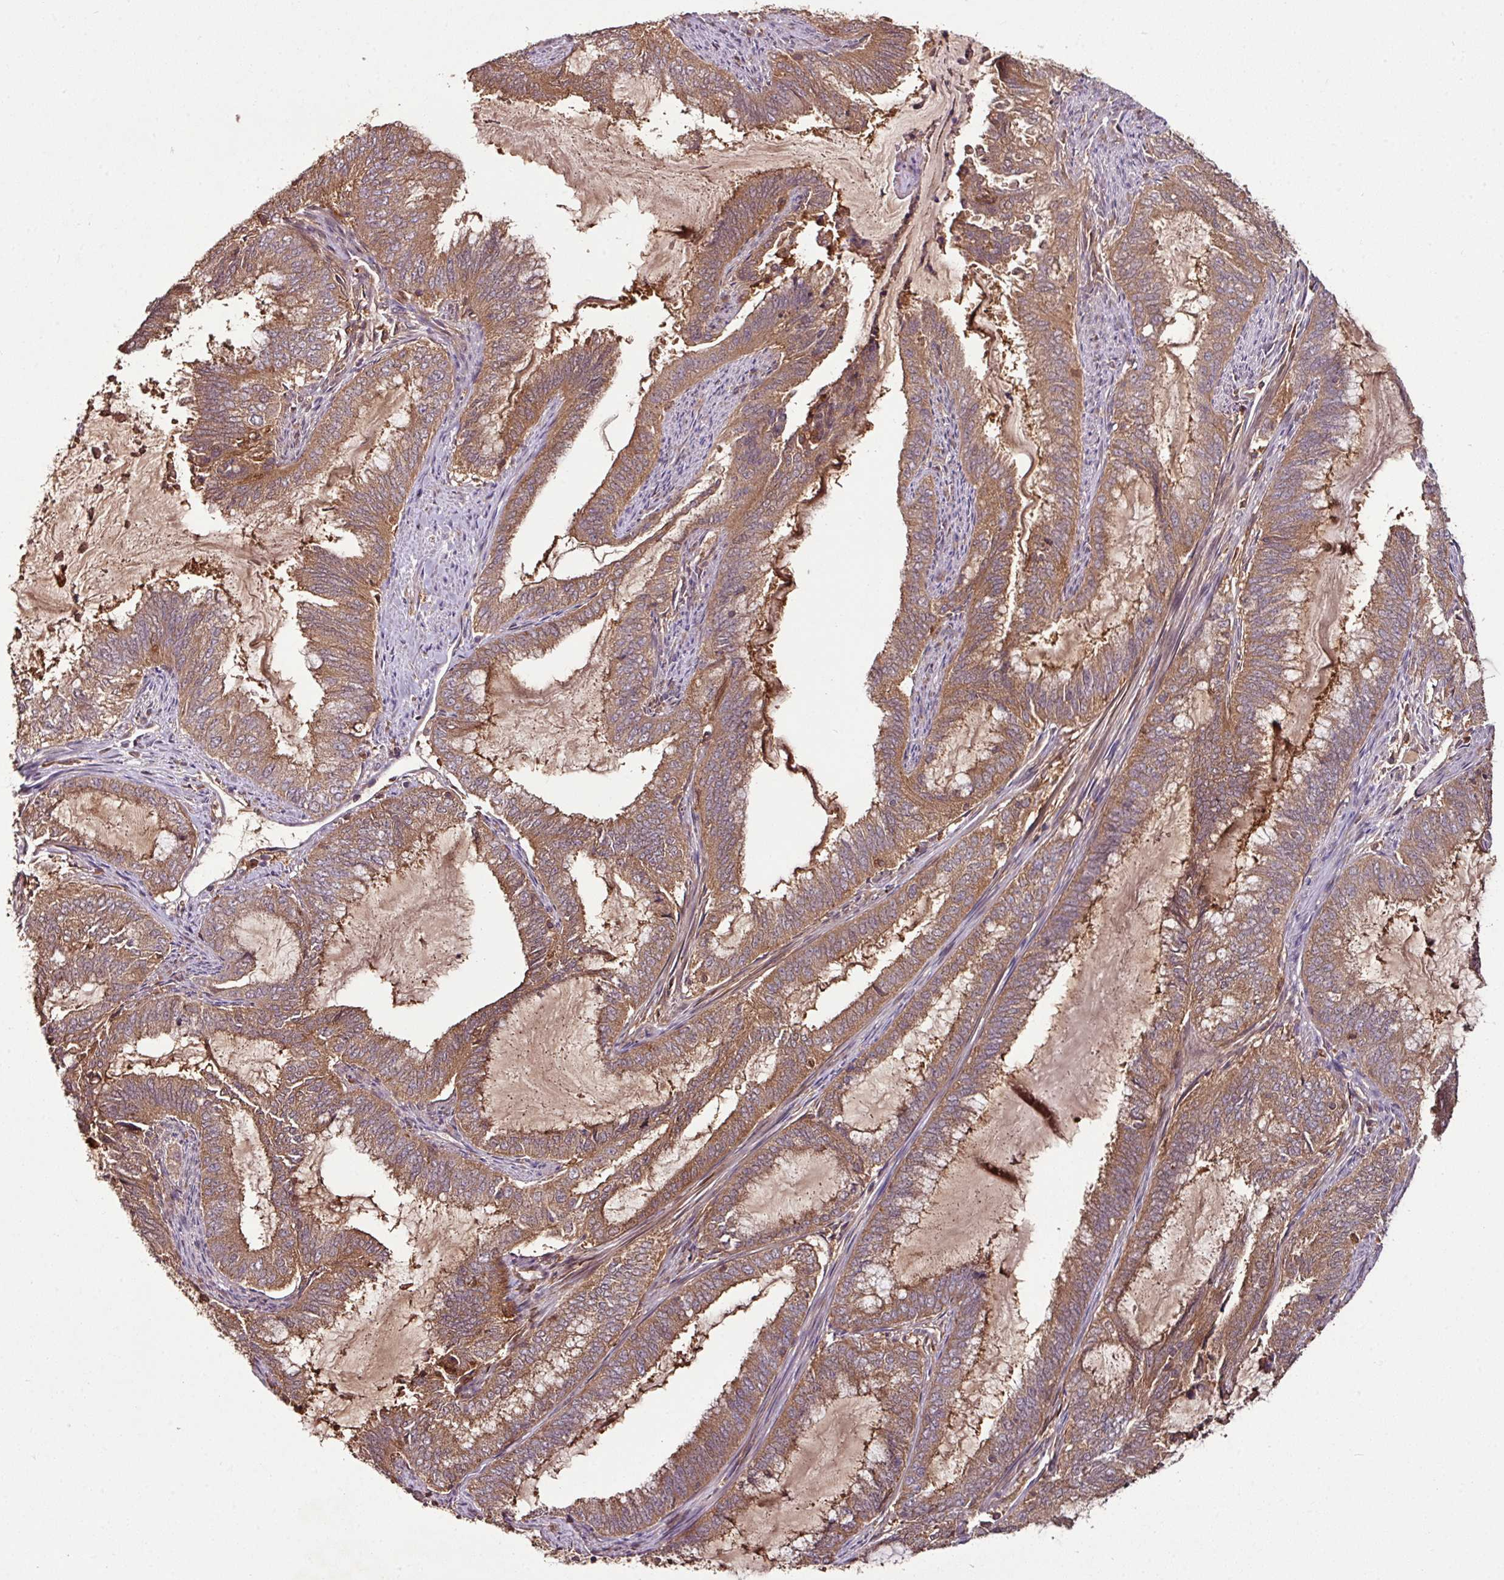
{"staining": {"intensity": "moderate", "quantity": ">75%", "location": "cytoplasmic/membranous"}, "tissue": "endometrial cancer", "cell_type": "Tumor cells", "image_type": "cancer", "snomed": [{"axis": "morphology", "description": "Adenocarcinoma, NOS"}, {"axis": "topography", "description": "Endometrium"}], "caption": "Immunohistochemical staining of human endometrial adenocarcinoma demonstrates moderate cytoplasmic/membranous protein staining in about >75% of tumor cells. (IHC, brightfield microscopy, high magnification).", "gene": "GNPDA1", "patient": {"sex": "female", "age": 51}}